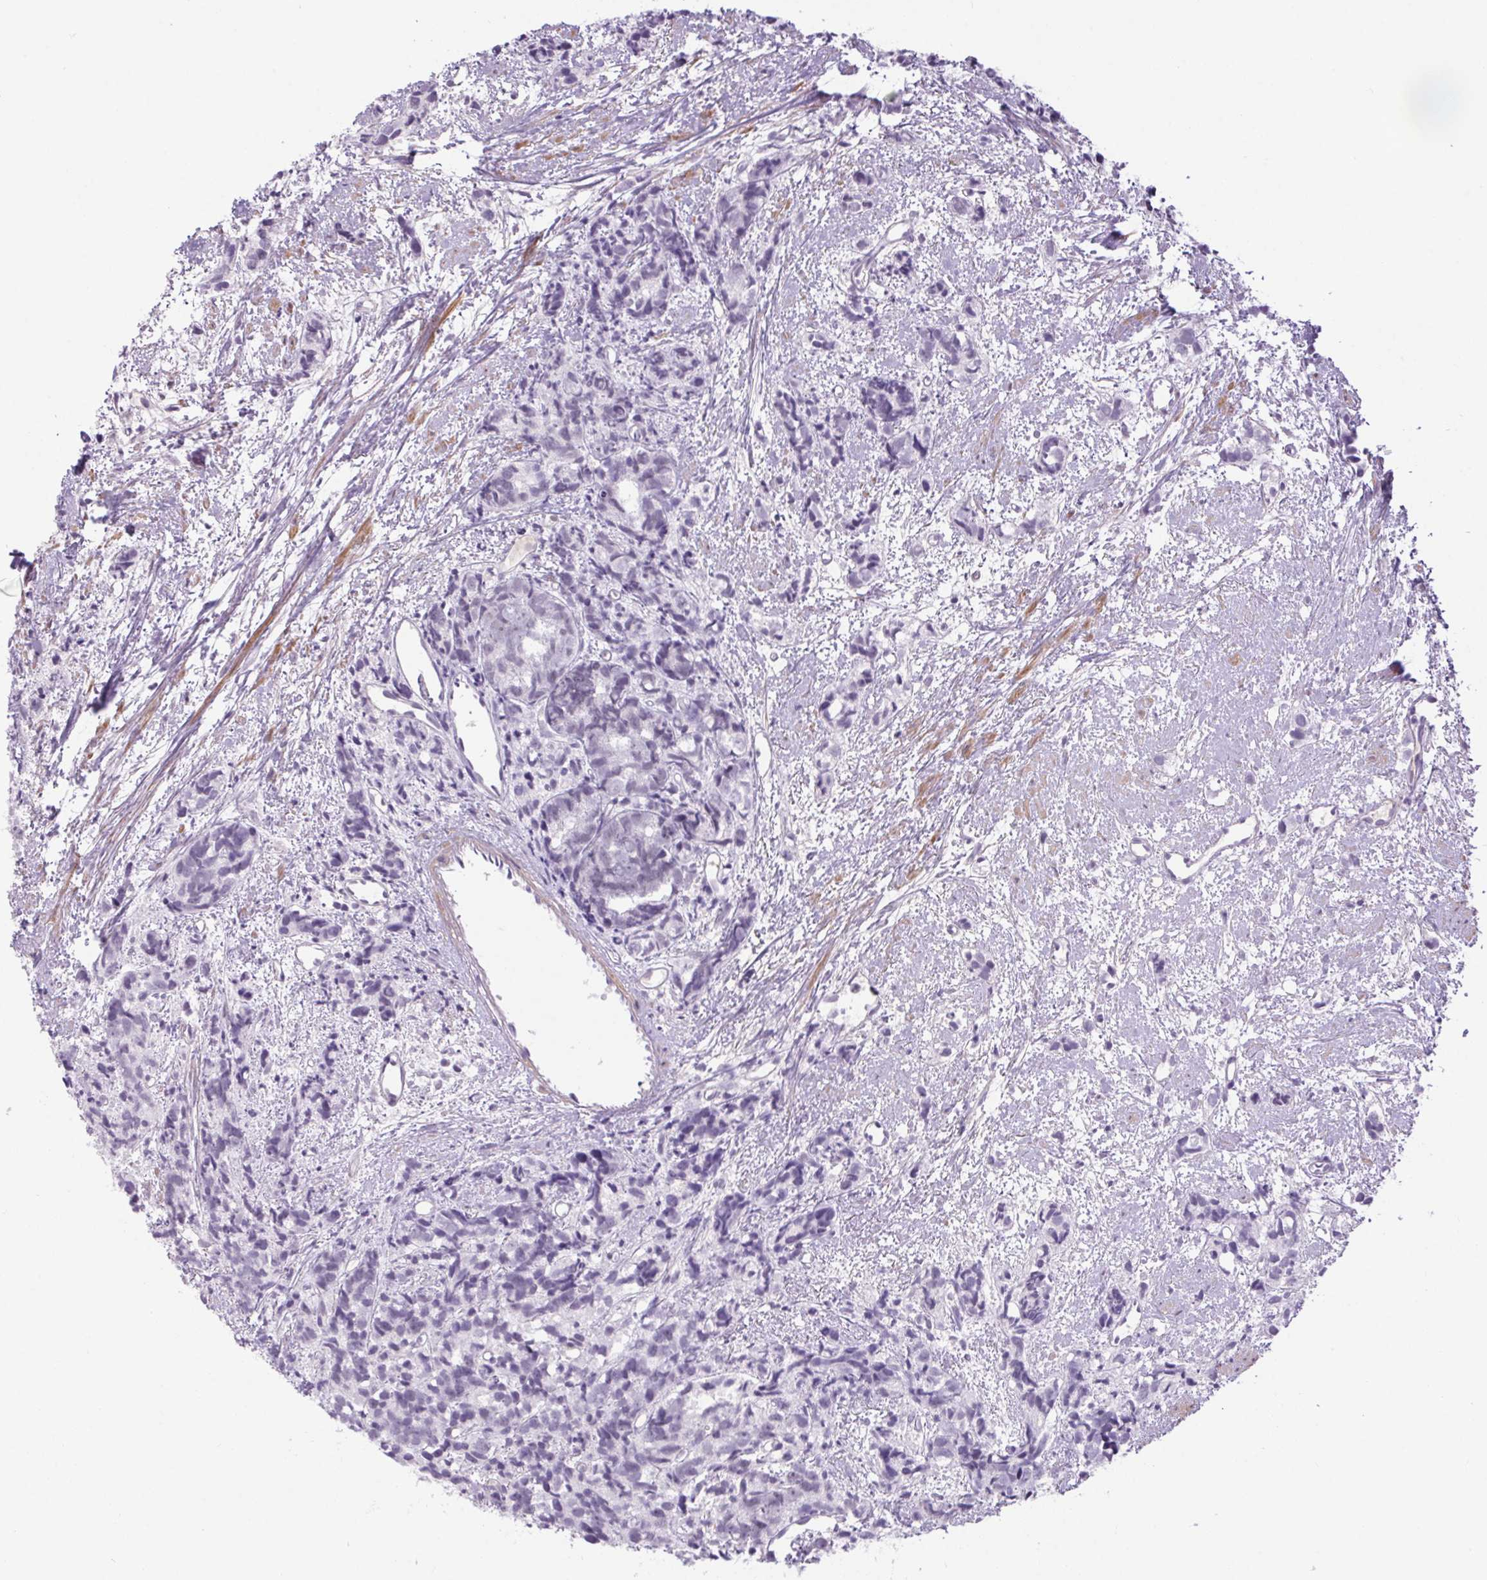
{"staining": {"intensity": "weak", "quantity": "25%-75%", "location": "nuclear"}, "tissue": "prostate cancer", "cell_type": "Tumor cells", "image_type": "cancer", "snomed": [{"axis": "morphology", "description": "Adenocarcinoma, High grade"}, {"axis": "topography", "description": "Prostate"}], "caption": "Immunohistochemical staining of human prostate adenocarcinoma (high-grade) shows weak nuclear protein positivity in approximately 25%-75% of tumor cells.", "gene": "DDX17", "patient": {"sex": "male", "age": 77}}